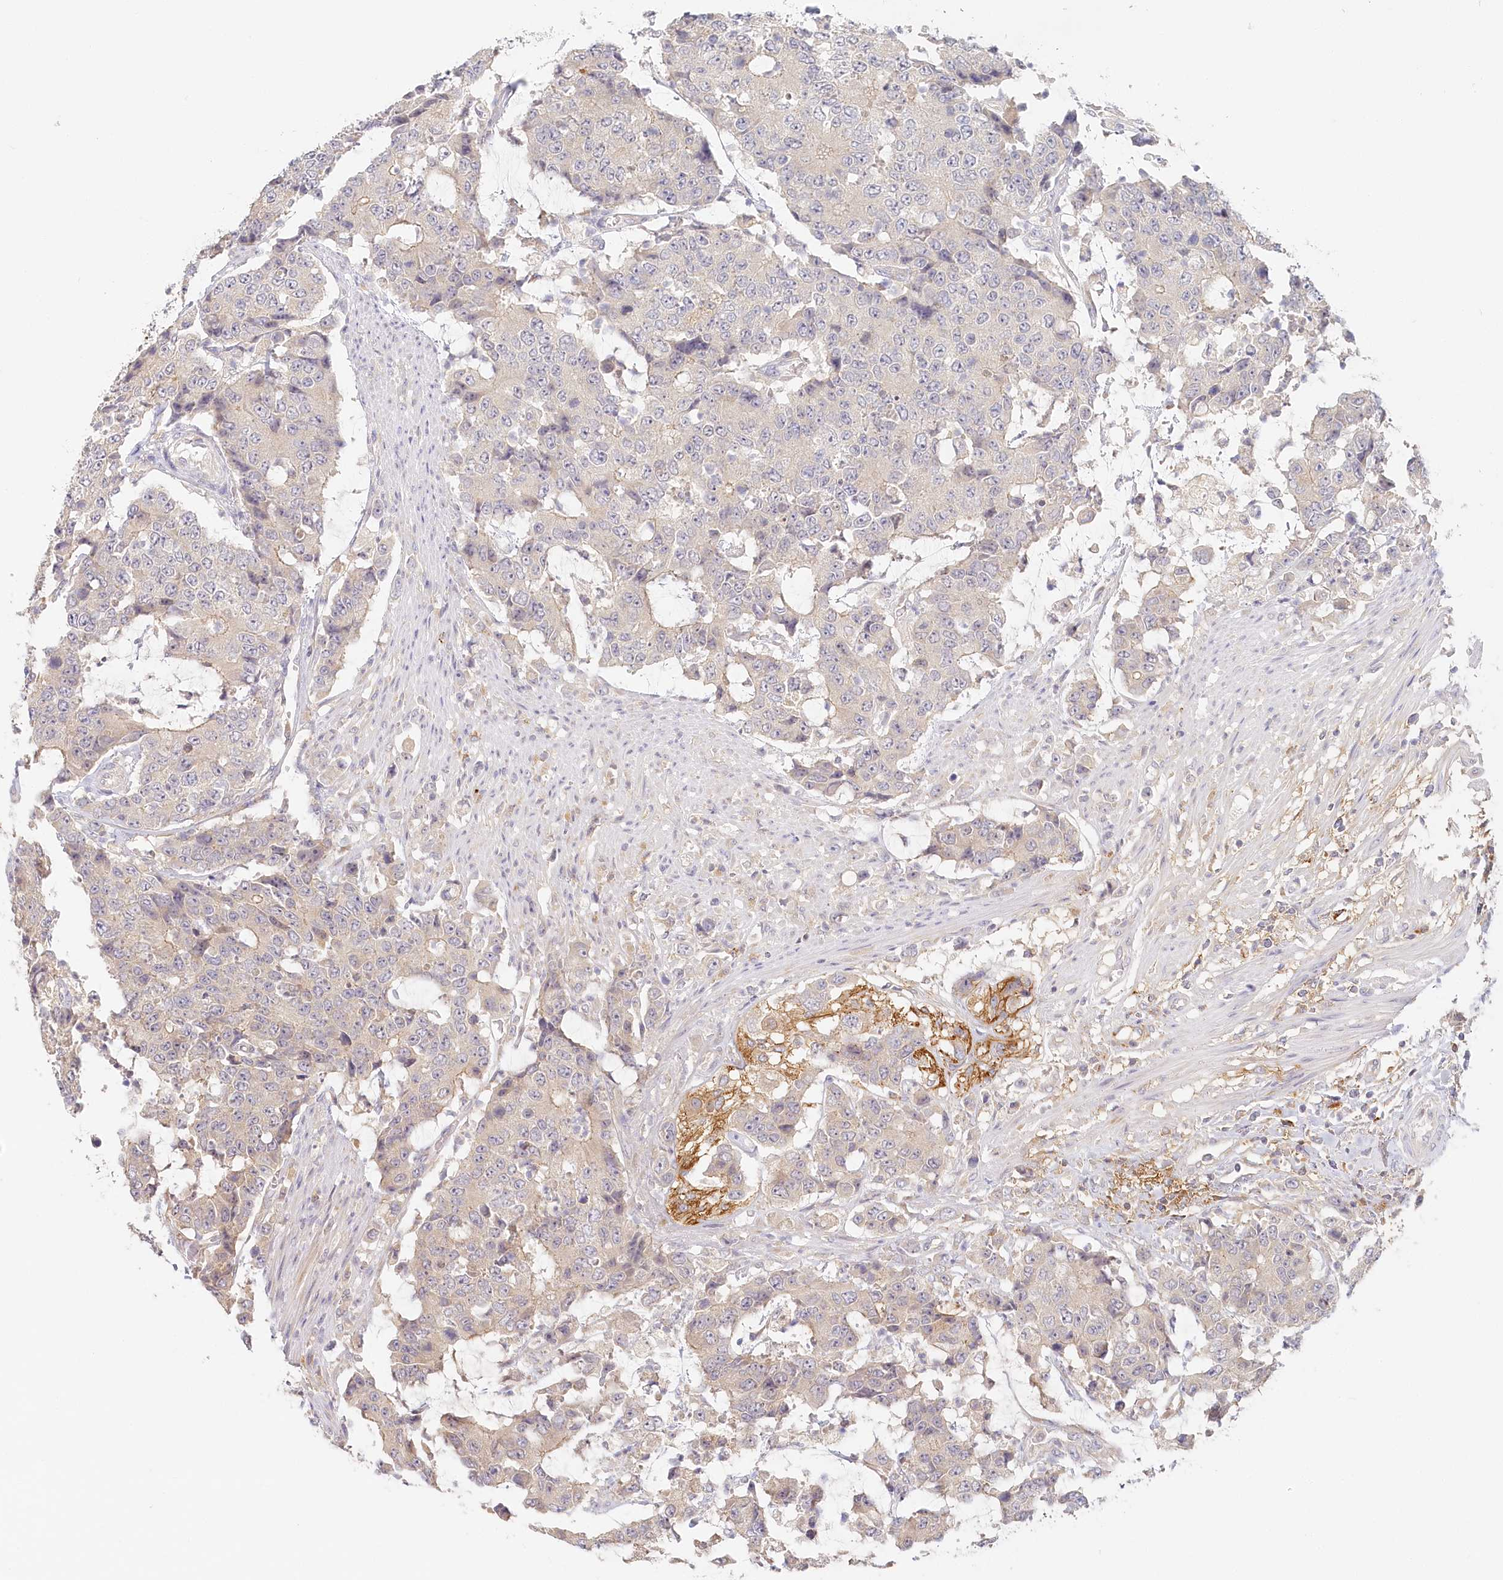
{"staining": {"intensity": "negative", "quantity": "none", "location": "none"}, "tissue": "colorectal cancer", "cell_type": "Tumor cells", "image_type": "cancer", "snomed": [{"axis": "morphology", "description": "Adenocarcinoma, NOS"}, {"axis": "topography", "description": "Colon"}], "caption": "An image of human colorectal cancer is negative for staining in tumor cells.", "gene": "VSIG1", "patient": {"sex": "female", "age": 86}}